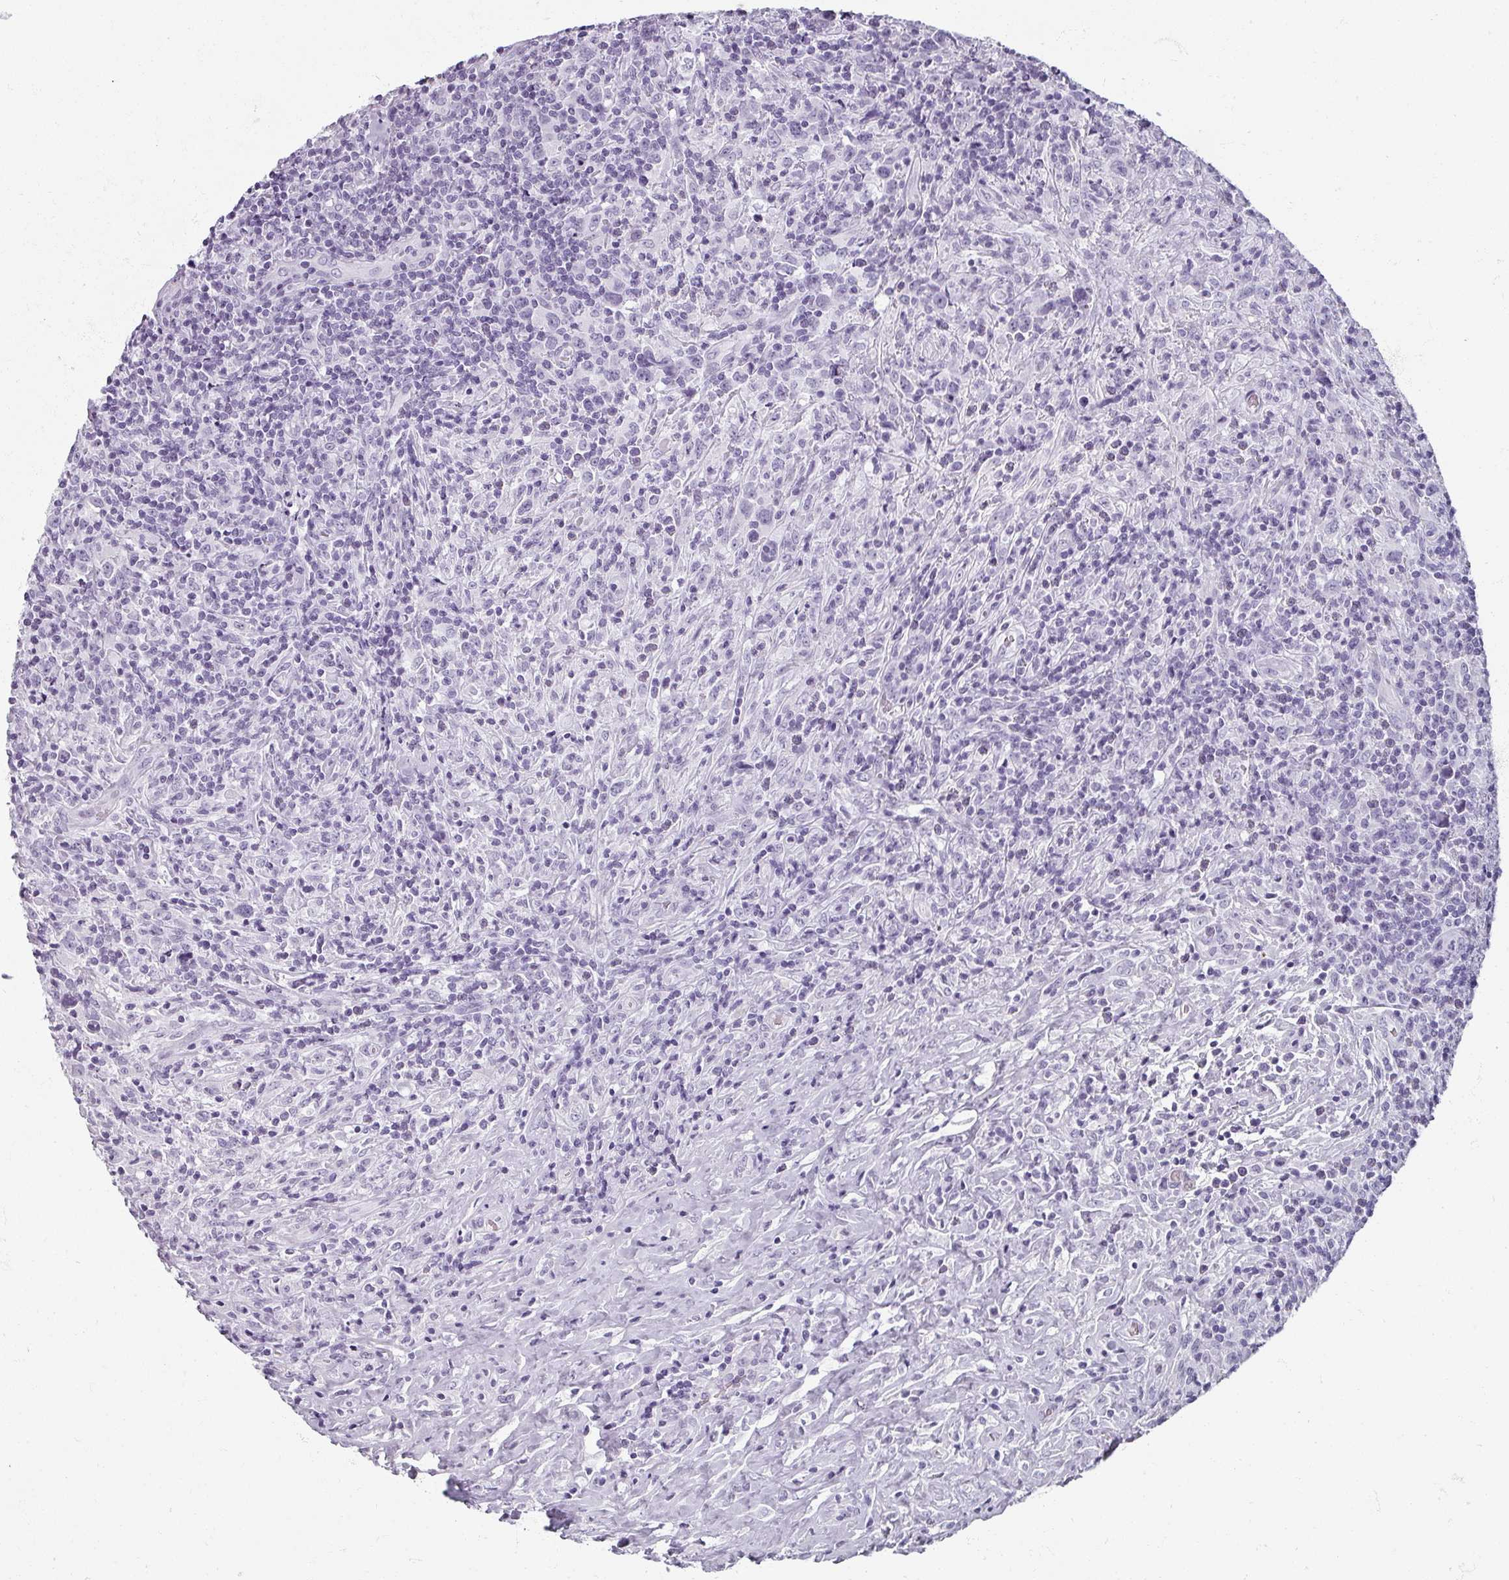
{"staining": {"intensity": "negative", "quantity": "none", "location": "none"}, "tissue": "lymphoma", "cell_type": "Tumor cells", "image_type": "cancer", "snomed": [{"axis": "morphology", "description": "Hodgkin's disease, NOS"}, {"axis": "topography", "description": "Lymph node"}], "caption": "A histopathology image of lymphoma stained for a protein exhibits no brown staining in tumor cells.", "gene": "REG3G", "patient": {"sex": "female", "age": 18}}